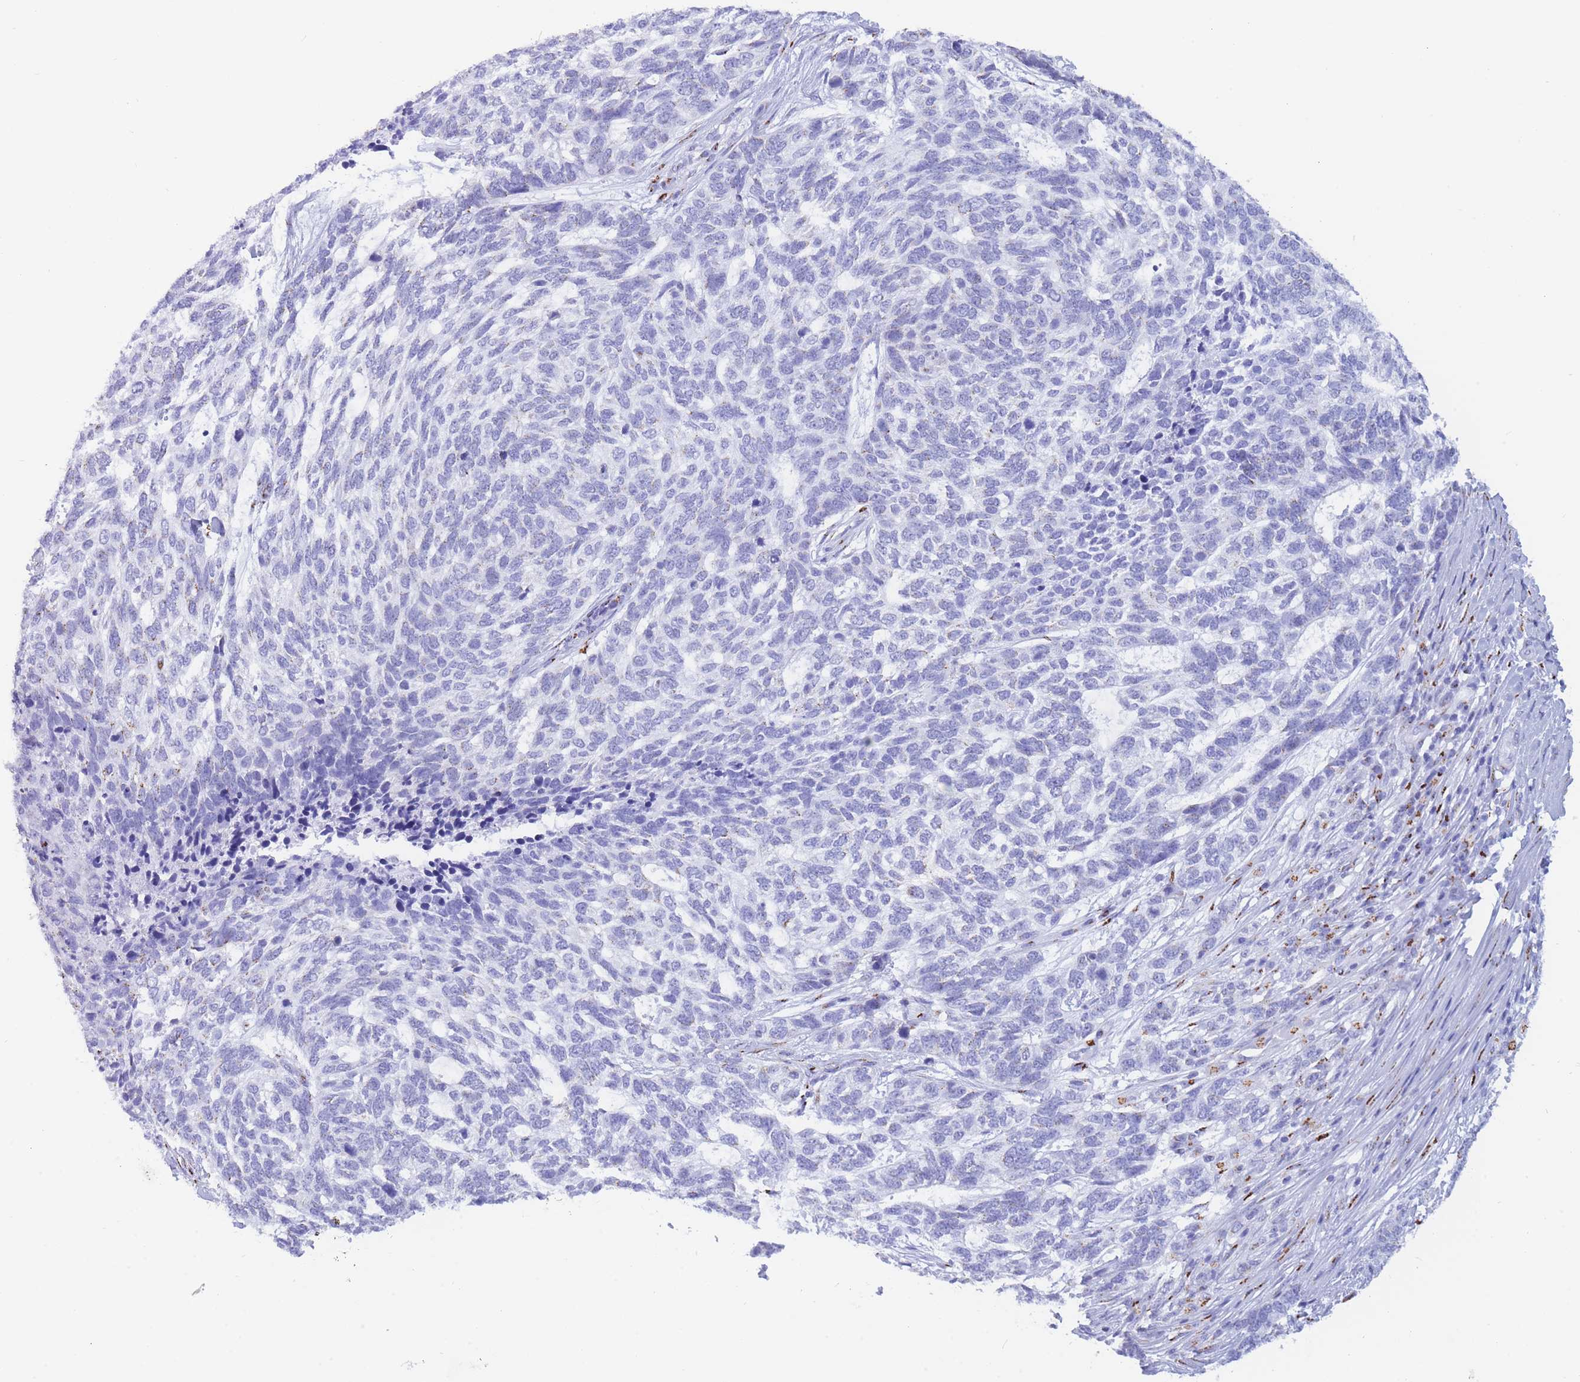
{"staining": {"intensity": "negative", "quantity": "none", "location": "none"}, "tissue": "skin cancer", "cell_type": "Tumor cells", "image_type": "cancer", "snomed": [{"axis": "morphology", "description": "Basal cell carcinoma"}, {"axis": "topography", "description": "Skin"}], "caption": "This is an IHC micrograph of human skin basal cell carcinoma. There is no positivity in tumor cells.", "gene": "FAM3C", "patient": {"sex": "female", "age": 65}}